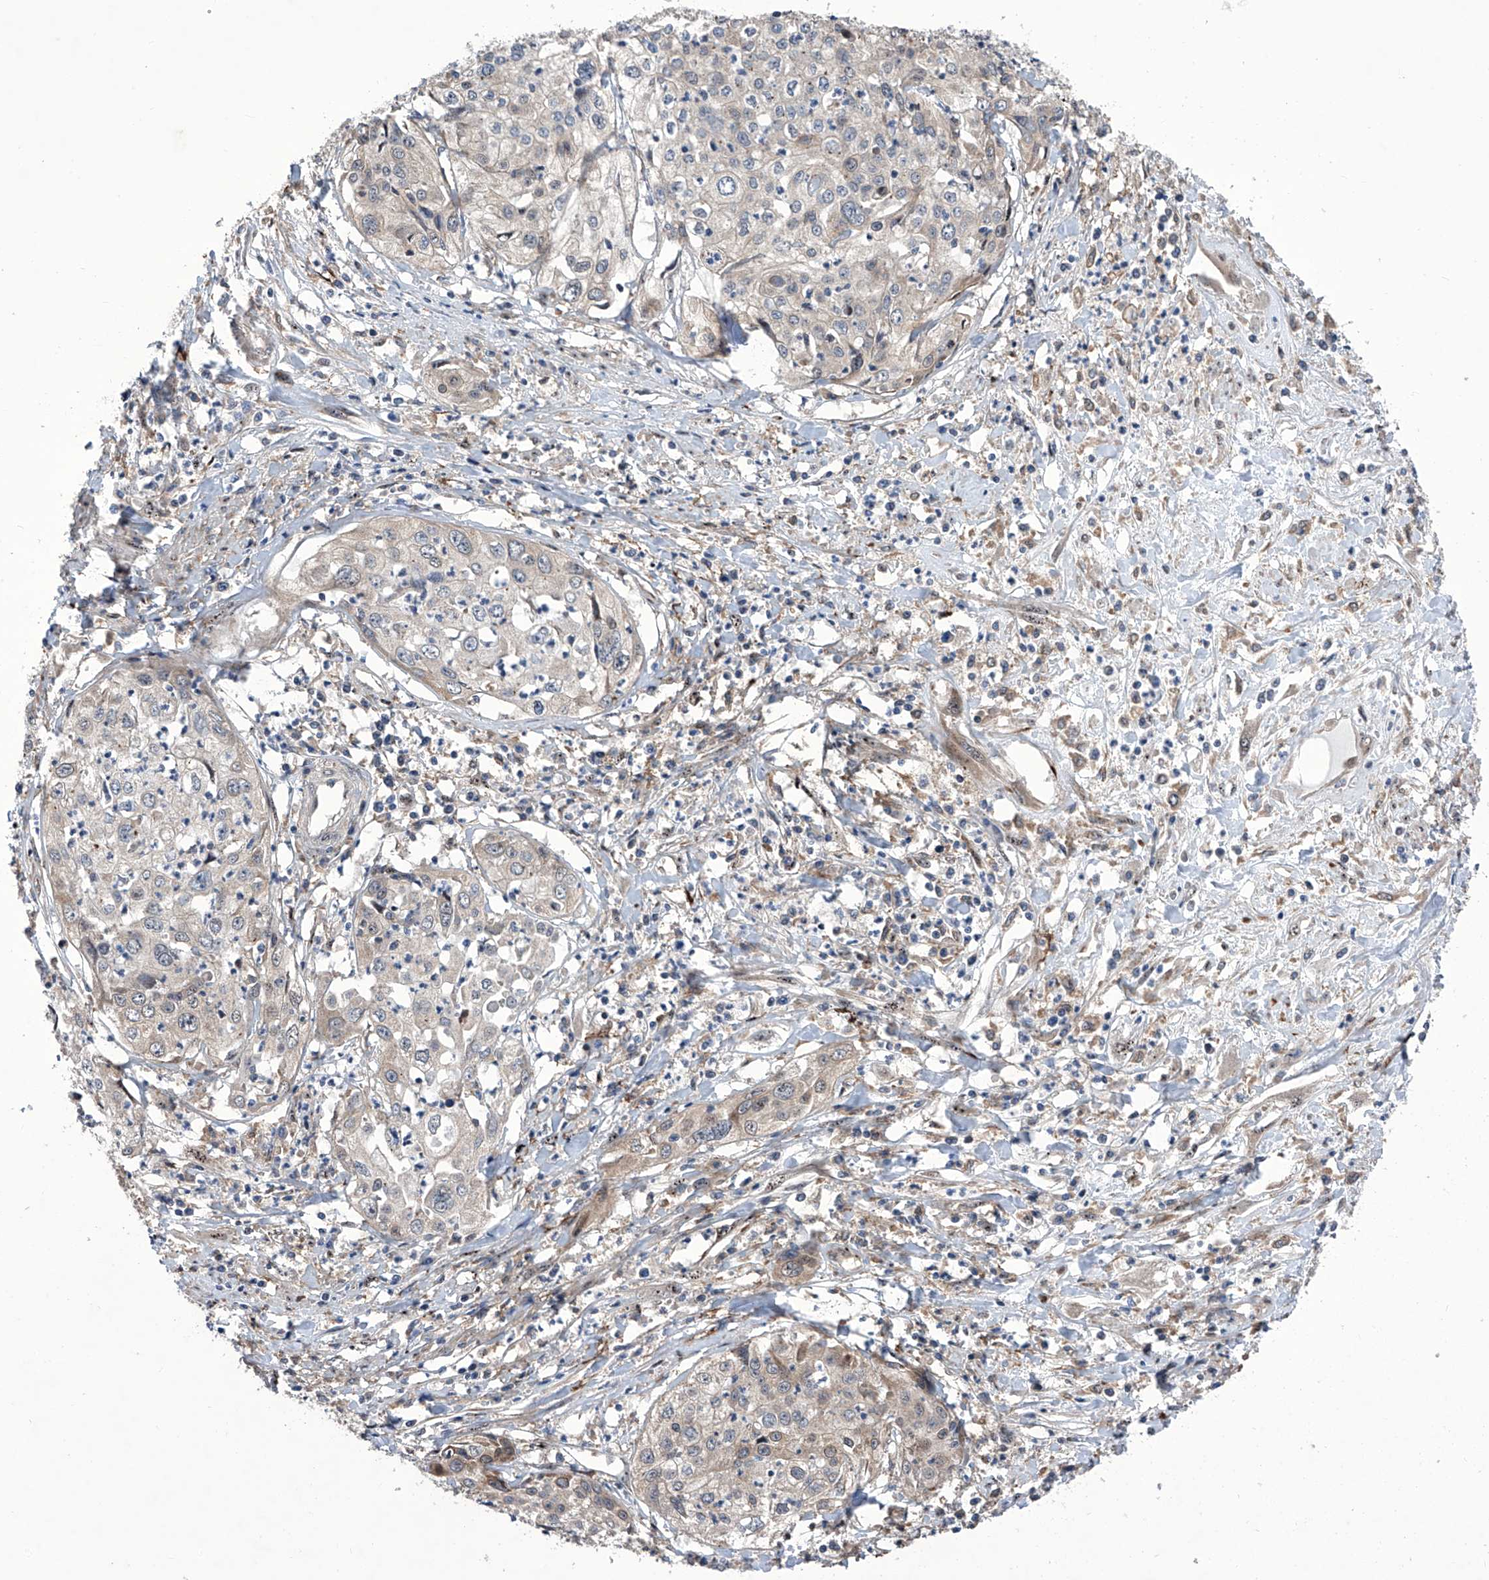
{"staining": {"intensity": "weak", "quantity": "<25%", "location": "cytoplasmic/membranous"}, "tissue": "cervical cancer", "cell_type": "Tumor cells", "image_type": "cancer", "snomed": [{"axis": "morphology", "description": "Squamous cell carcinoma, NOS"}, {"axis": "topography", "description": "Cervix"}], "caption": "Immunohistochemistry photomicrograph of neoplastic tissue: human cervical cancer (squamous cell carcinoma) stained with DAB displays no significant protein staining in tumor cells.", "gene": "KTI12", "patient": {"sex": "female", "age": 31}}